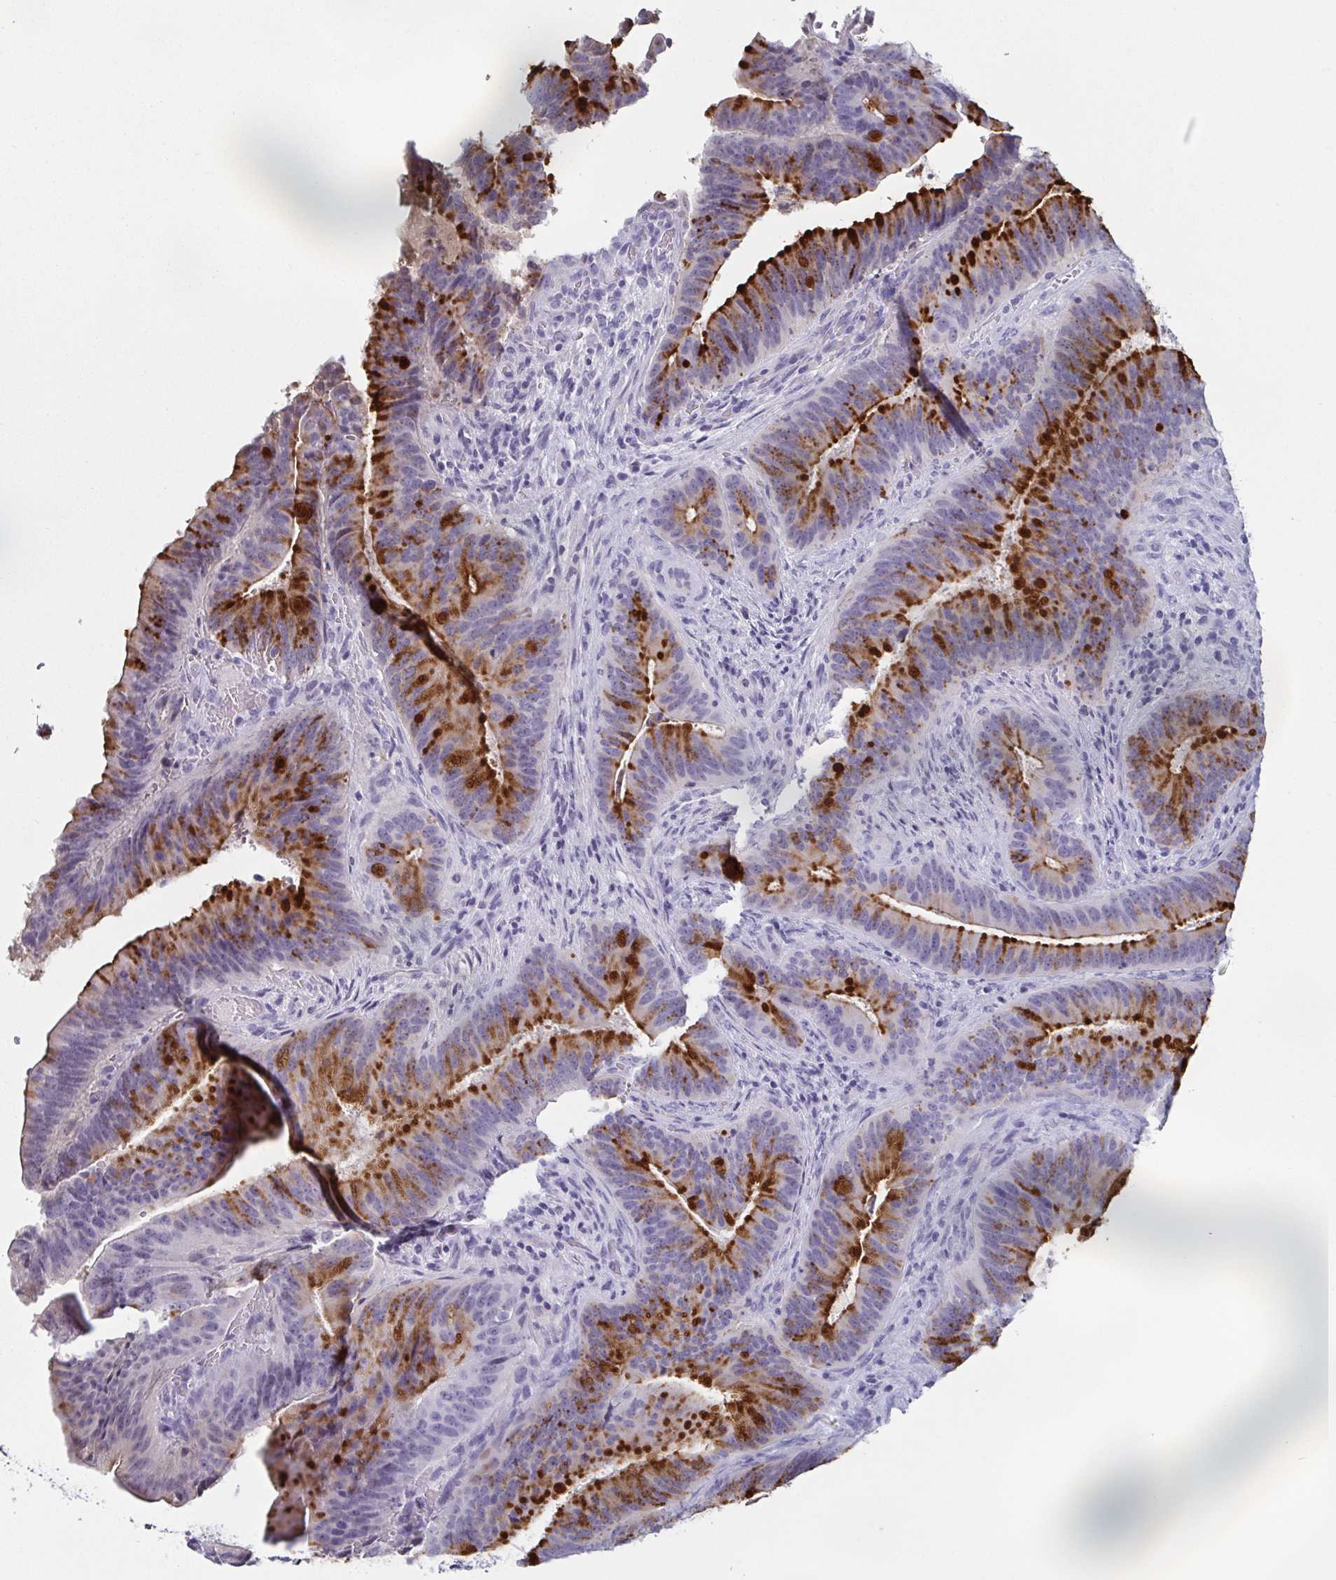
{"staining": {"intensity": "strong", "quantity": "25%-75%", "location": "cytoplasmic/membranous"}, "tissue": "colorectal cancer", "cell_type": "Tumor cells", "image_type": "cancer", "snomed": [{"axis": "morphology", "description": "Adenocarcinoma, NOS"}, {"axis": "topography", "description": "Colon"}], "caption": "The histopathology image displays staining of adenocarcinoma (colorectal), revealing strong cytoplasmic/membranous protein positivity (brown color) within tumor cells. Nuclei are stained in blue.", "gene": "REG4", "patient": {"sex": "female", "age": 43}}